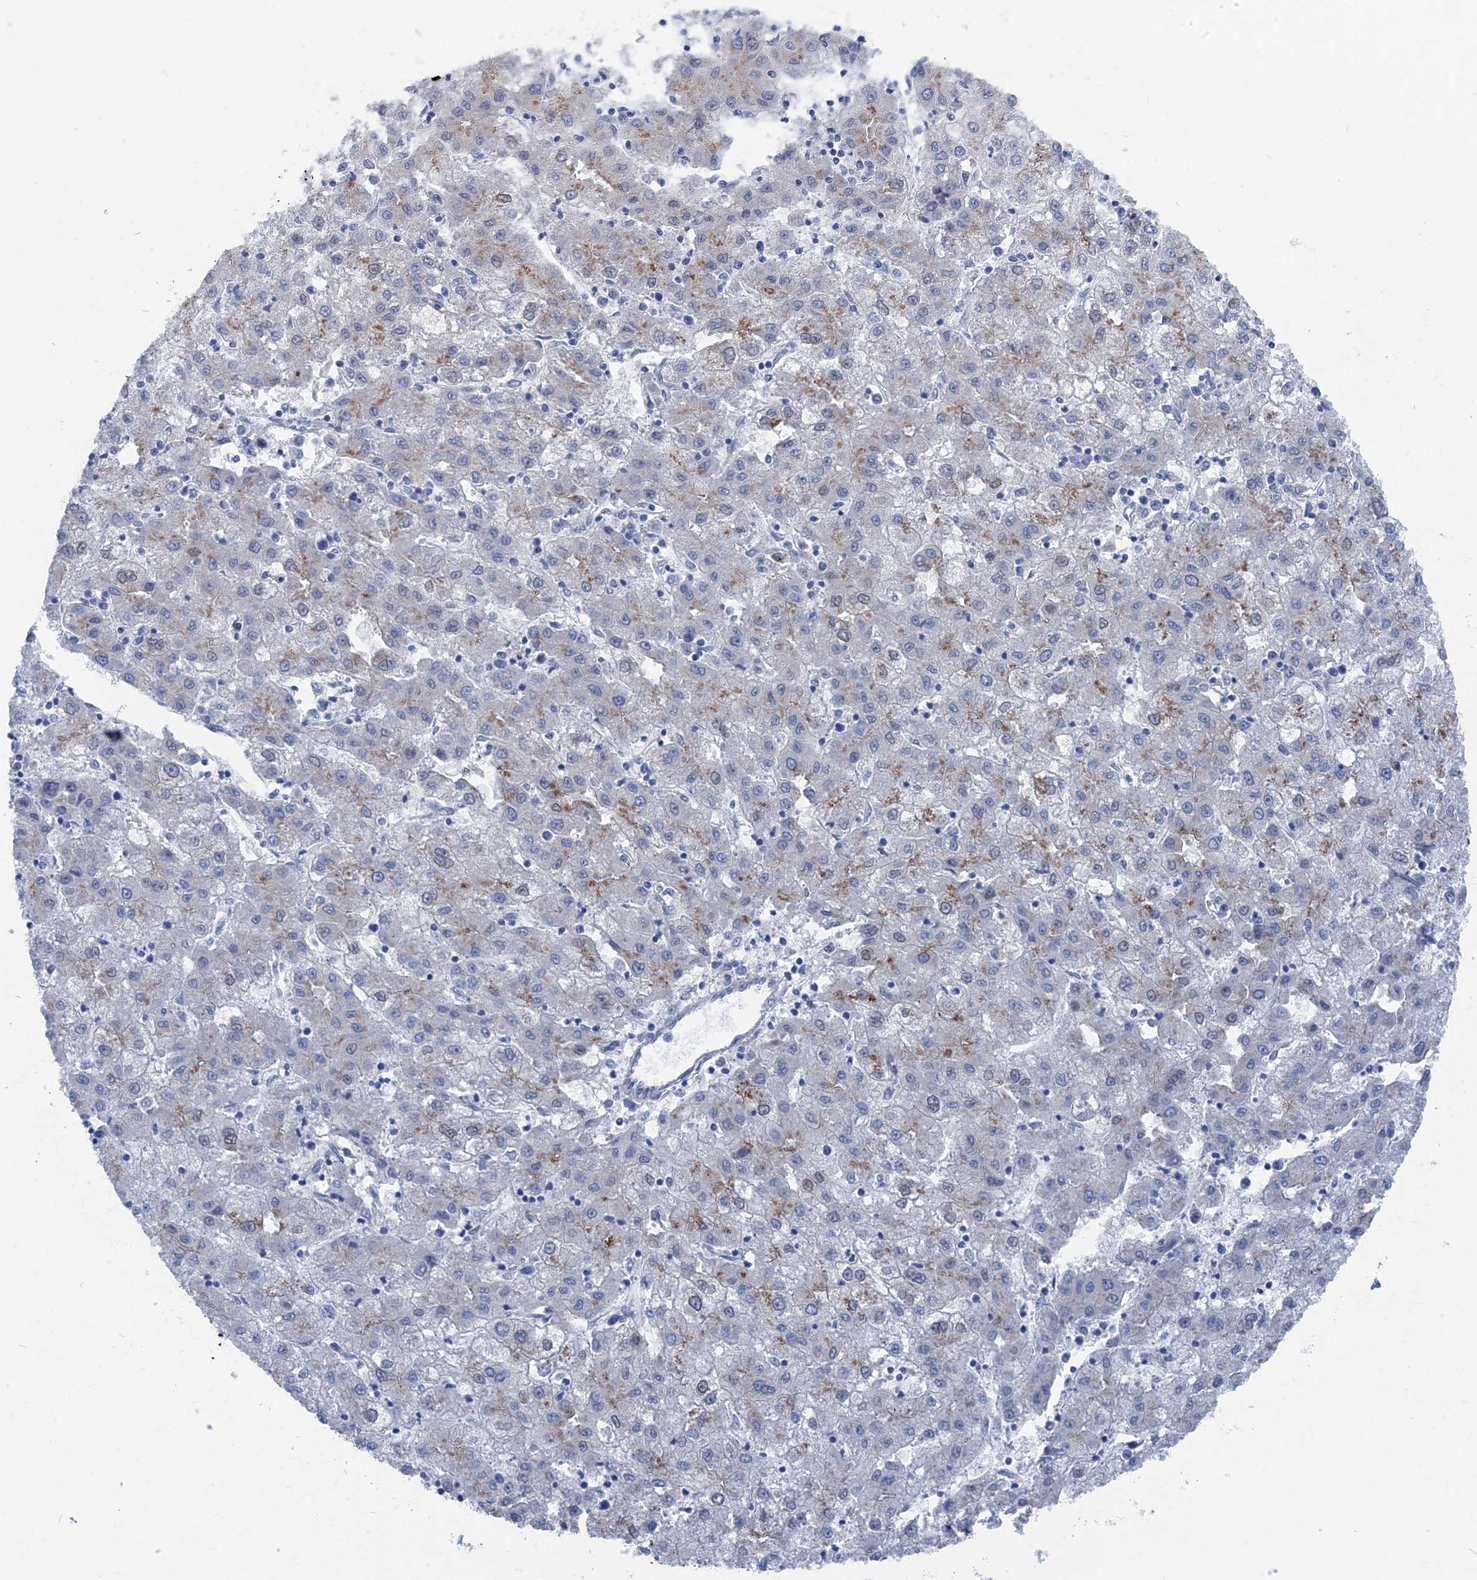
{"staining": {"intensity": "weak", "quantity": "<25%", "location": "cytoplasmic/membranous"}, "tissue": "liver cancer", "cell_type": "Tumor cells", "image_type": "cancer", "snomed": [{"axis": "morphology", "description": "Carcinoma, Hepatocellular, NOS"}, {"axis": "topography", "description": "Liver"}], "caption": "This micrograph is of liver hepatocellular carcinoma stained with immunohistochemistry (IHC) to label a protein in brown with the nuclei are counter-stained blue. There is no staining in tumor cells.", "gene": "MTRF1", "patient": {"sex": "male", "age": 72}}